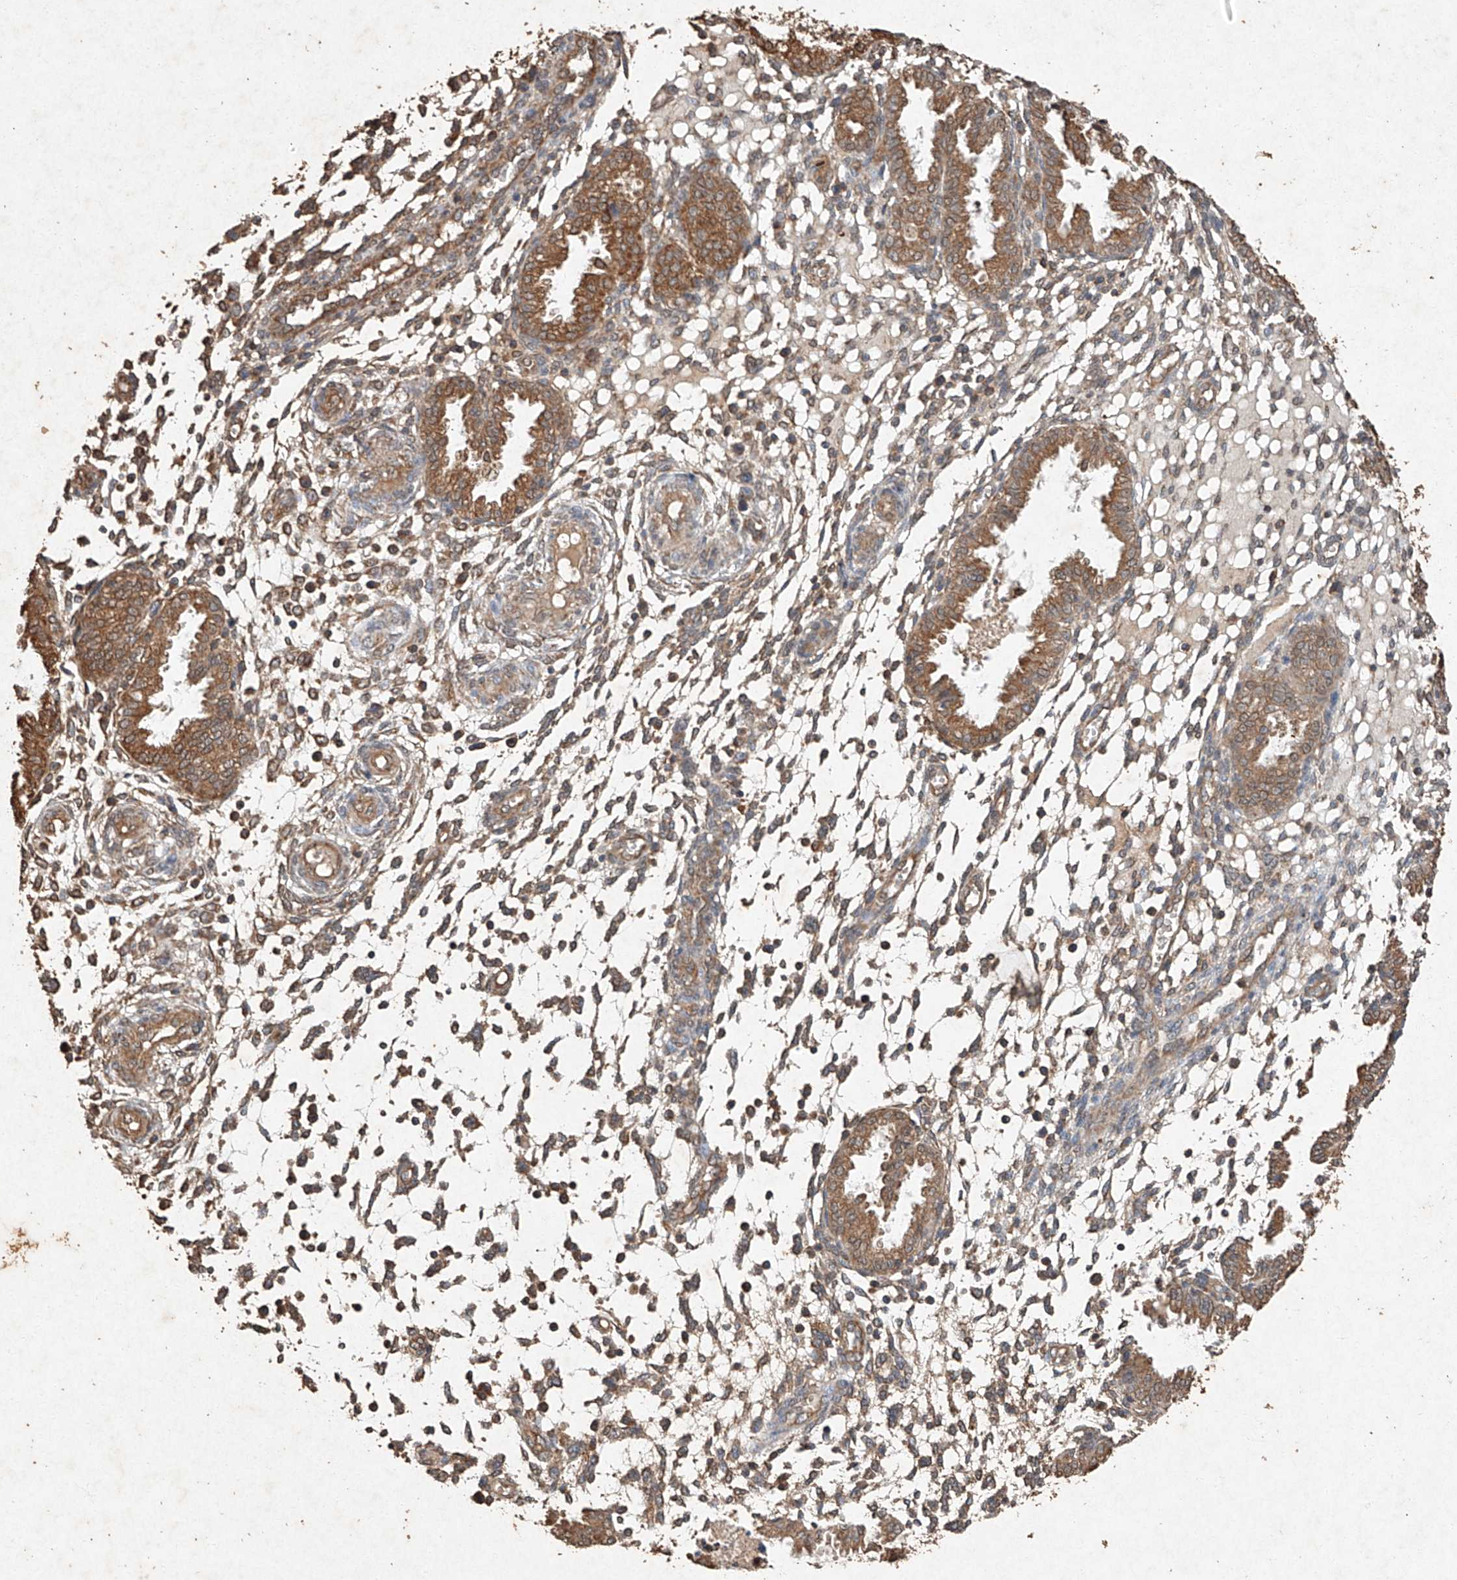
{"staining": {"intensity": "weak", "quantity": "25%-75%", "location": "cytoplasmic/membranous"}, "tissue": "endometrium", "cell_type": "Cells in endometrial stroma", "image_type": "normal", "snomed": [{"axis": "morphology", "description": "Normal tissue, NOS"}, {"axis": "topography", "description": "Endometrium"}], "caption": "Normal endometrium was stained to show a protein in brown. There is low levels of weak cytoplasmic/membranous staining in about 25%-75% of cells in endometrial stroma.", "gene": "STK3", "patient": {"sex": "female", "age": 33}}